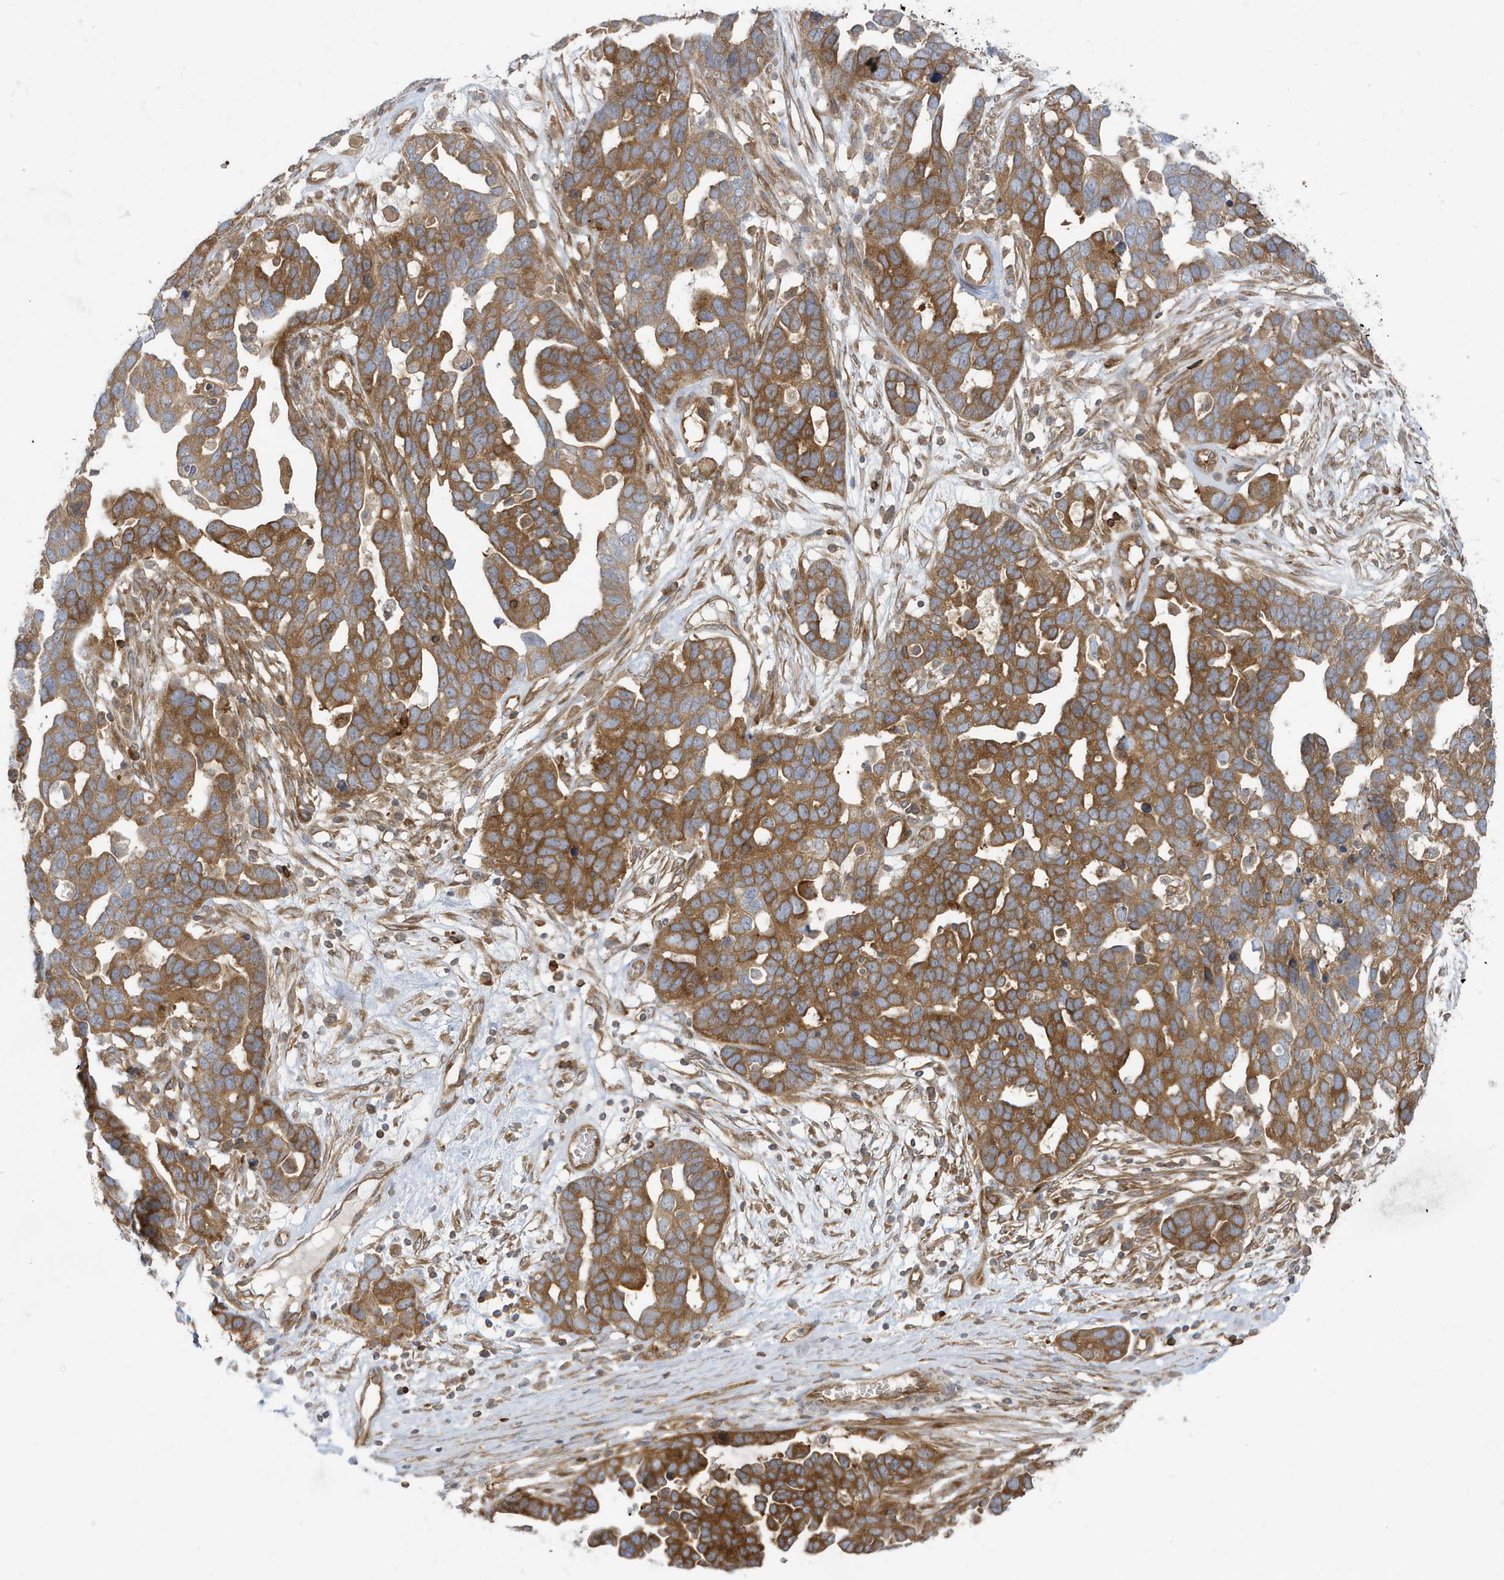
{"staining": {"intensity": "moderate", "quantity": ">75%", "location": "cytoplasmic/membranous"}, "tissue": "ovarian cancer", "cell_type": "Tumor cells", "image_type": "cancer", "snomed": [{"axis": "morphology", "description": "Cystadenocarcinoma, serous, NOS"}, {"axis": "topography", "description": "Ovary"}], "caption": "A brown stain highlights moderate cytoplasmic/membranous expression of a protein in human ovarian cancer tumor cells.", "gene": "STAM", "patient": {"sex": "female", "age": 54}}